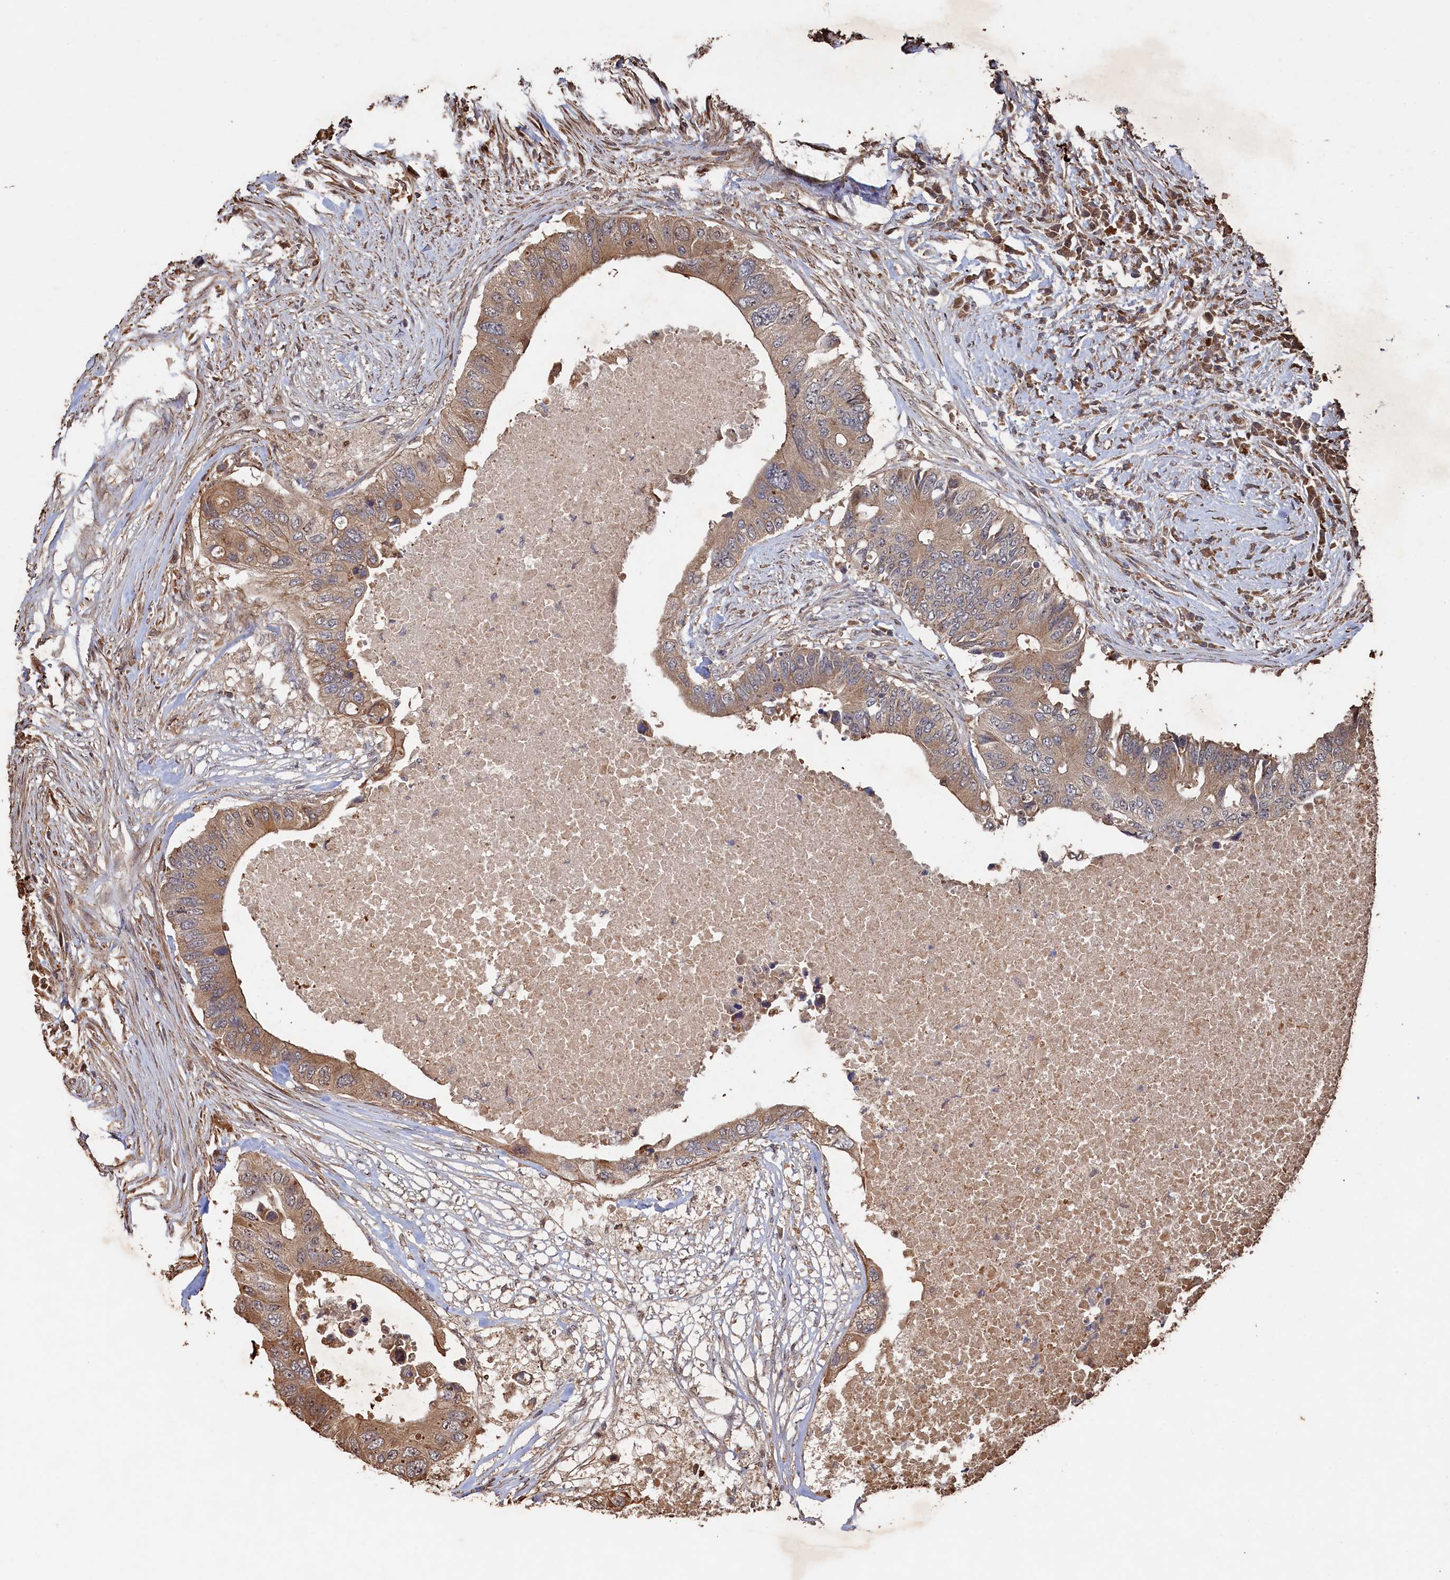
{"staining": {"intensity": "moderate", "quantity": ">75%", "location": "cytoplasmic/membranous"}, "tissue": "colorectal cancer", "cell_type": "Tumor cells", "image_type": "cancer", "snomed": [{"axis": "morphology", "description": "Adenocarcinoma, NOS"}, {"axis": "topography", "description": "Colon"}], "caption": "IHC micrograph of neoplastic tissue: human colorectal cancer stained using immunohistochemistry shows medium levels of moderate protein expression localized specifically in the cytoplasmic/membranous of tumor cells, appearing as a cytoplasmic/membranous brown color.", "gene": "PIGN", "patient": {"sex": "male", "age": 71}}